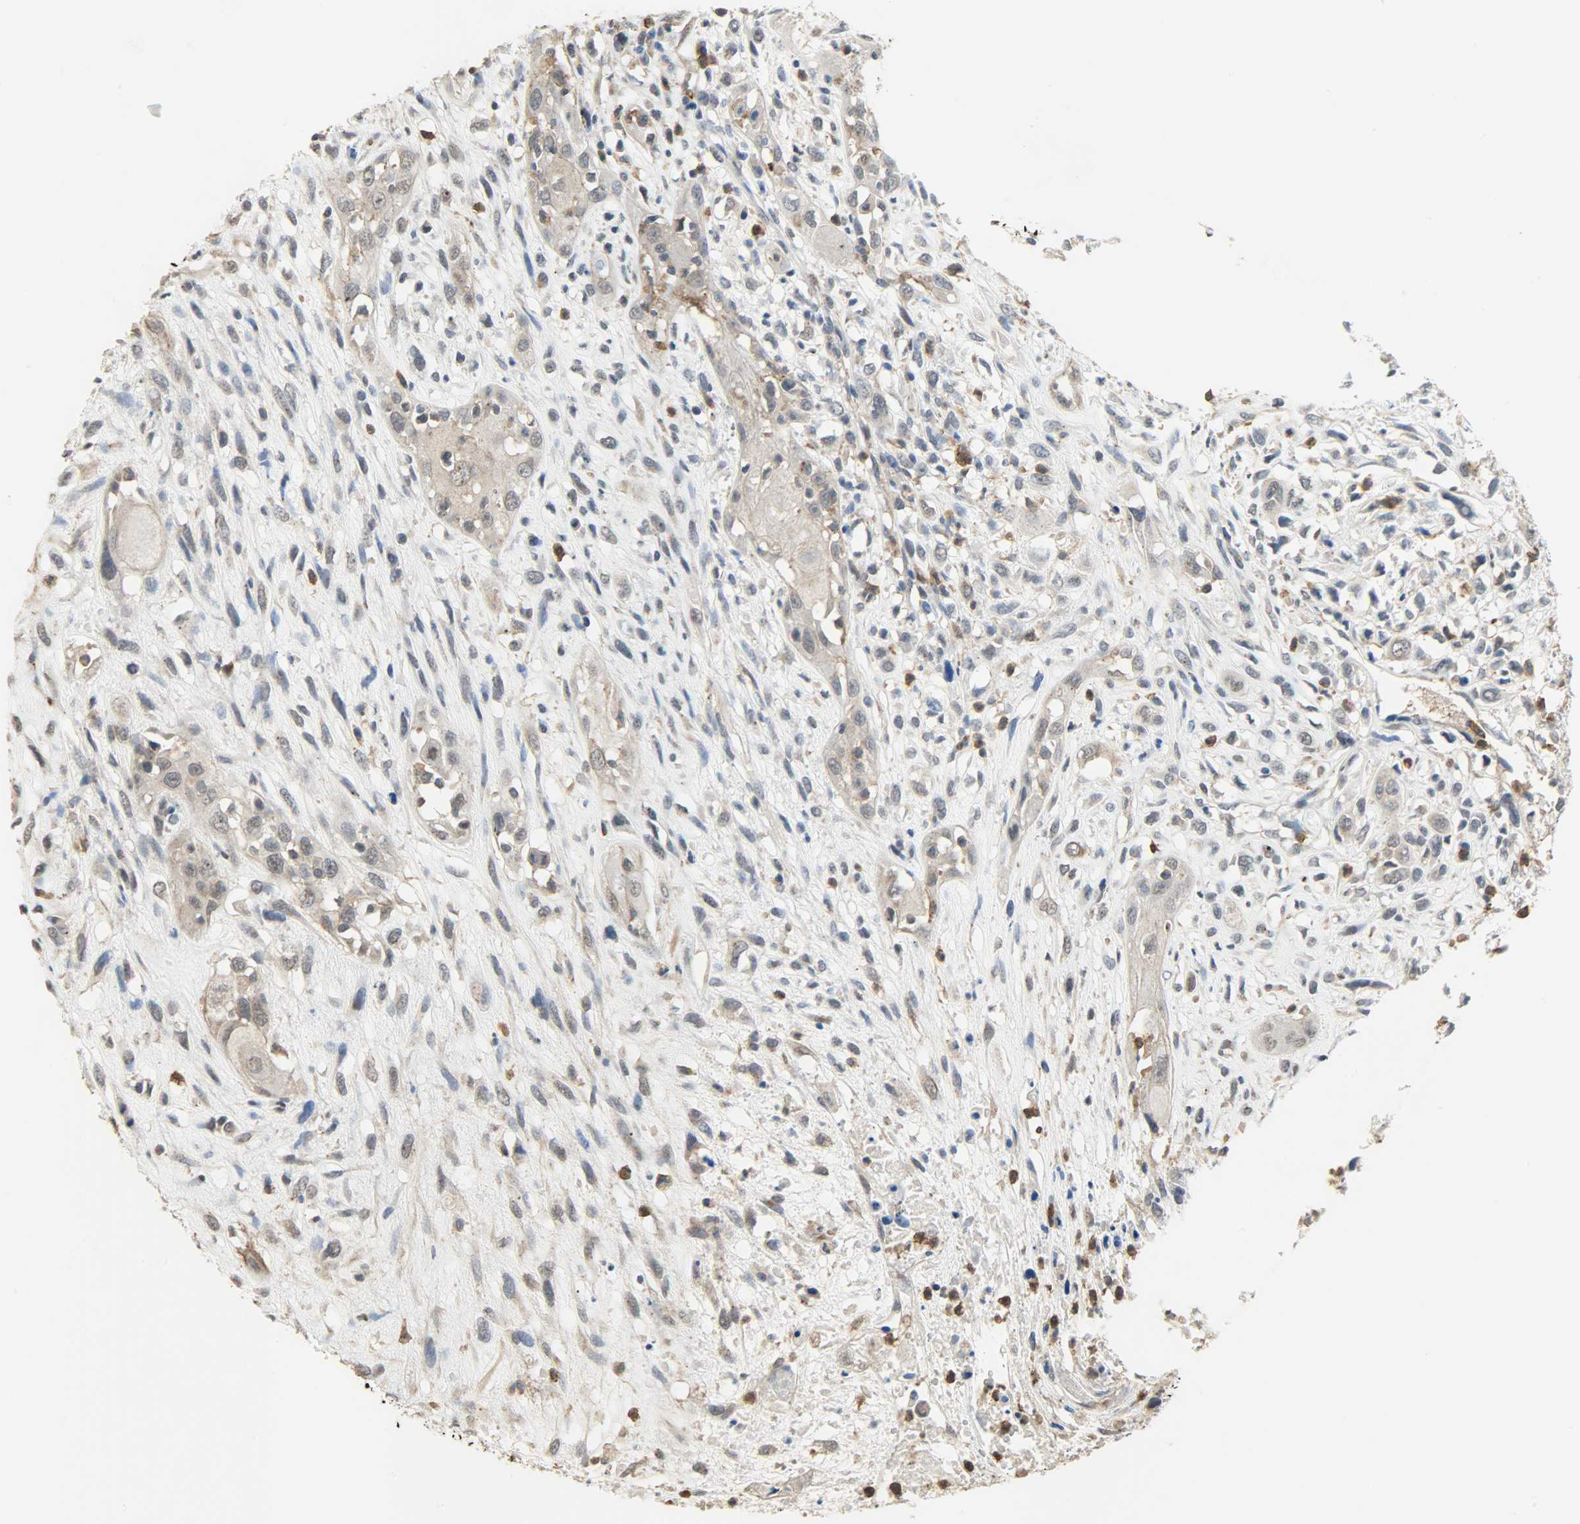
{"staining": {"intensity": "weak", "quantity": "25%-75%", "location": "cytoplasmic/membranous"}, "tissue": "head and neck cancer", "cell_type": "Tumor cells", "image_type": "cancer", "snomed": [{"axis": "morphology", "description": "Necrosis, NOS"}, {"axis": "morphology", "description": "Neoplasm, malignant, NOS"}, {"axis": "topography", "description": "Salivary gland"}, {"axis": "topography", "description": "Head-Neck"}], "caption": "Immunohistochemistry (IHC) of head and neck cancer shows low levels of weak cytoplasmic/membranous staining in approximately 25%-75% of tumor cells.", "gene": "SKAP2", "patient": {"sex": "male", "age": 43}}